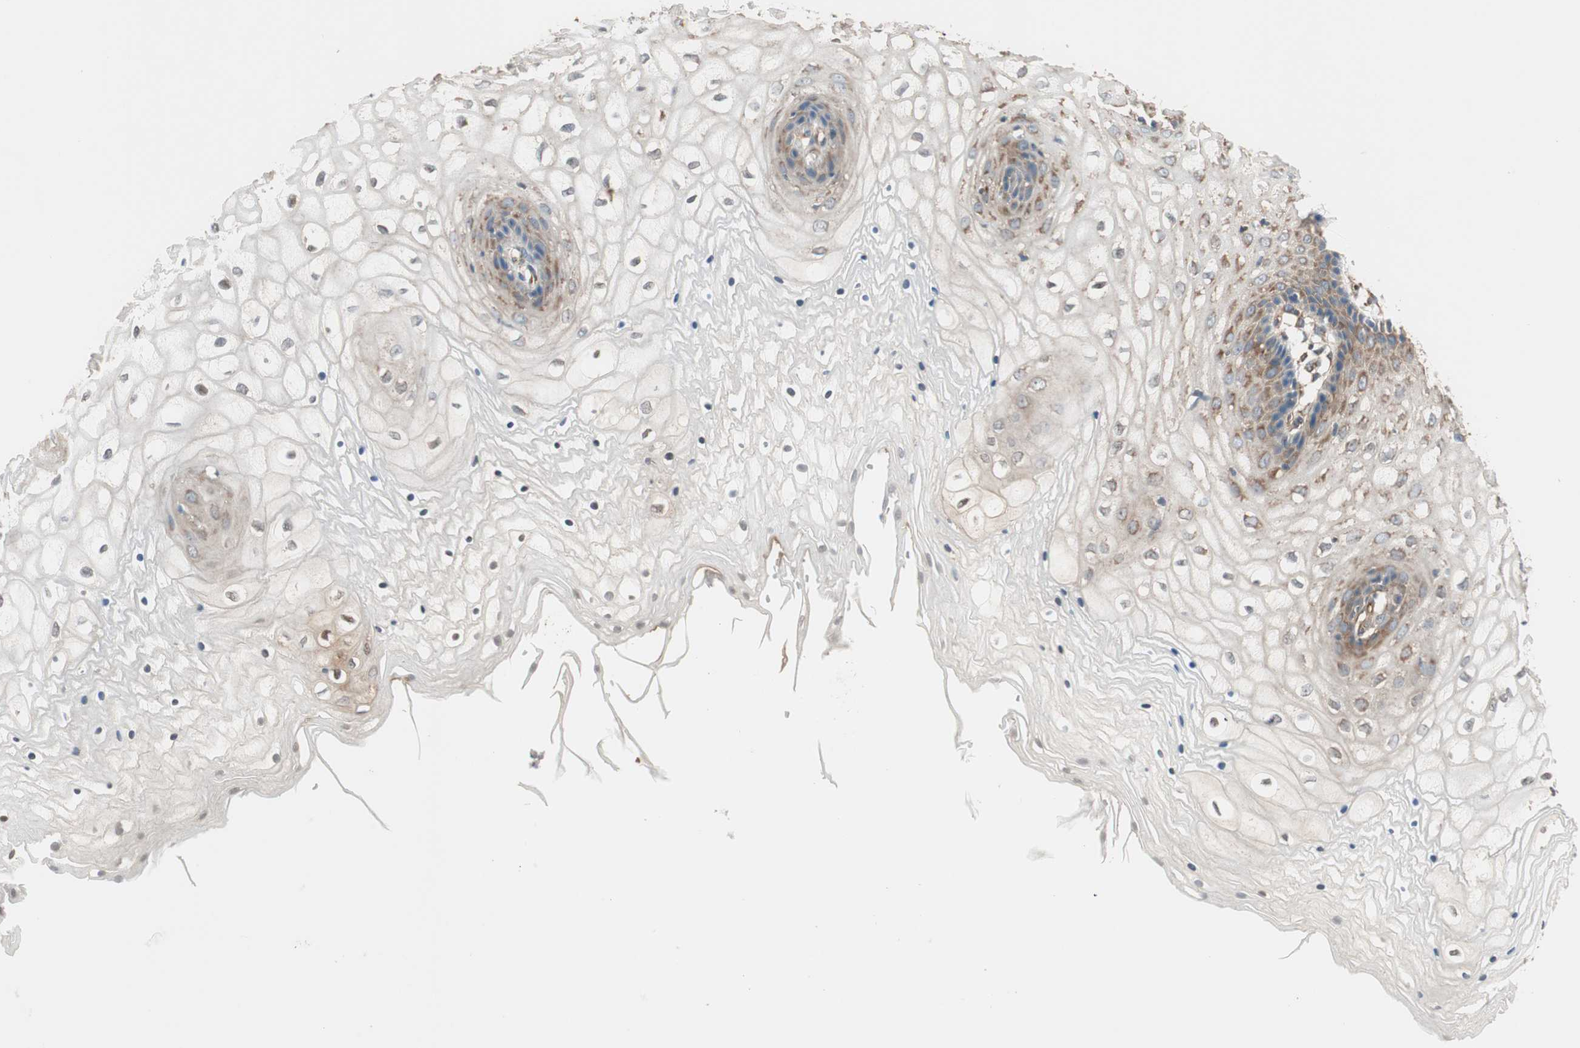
{"staining": {"intensity": "moderate", "quantity": "25%-75%", "location": "cytoplasmic/membranous"}, "tissue": "vagina", "cell_type": "Squamous epithelial cells", "image_type": "normal", "snomed": [{"axis": "morphology", "description": "Normal tissue, NOS"}, {"axis": "topography", "description": "Vagina"}], "caption": "High-magnification brightfield microscopy of normal vagina stained with DAB (brown) and counterstained with hematoxylin (blue). squamous epithelial cells exhibit moderate cytoplasmic/membranous positivity is identified in about25%-75% of cells.", "gene": "WASL", "patient": {"sex": "female", "age": 34}}